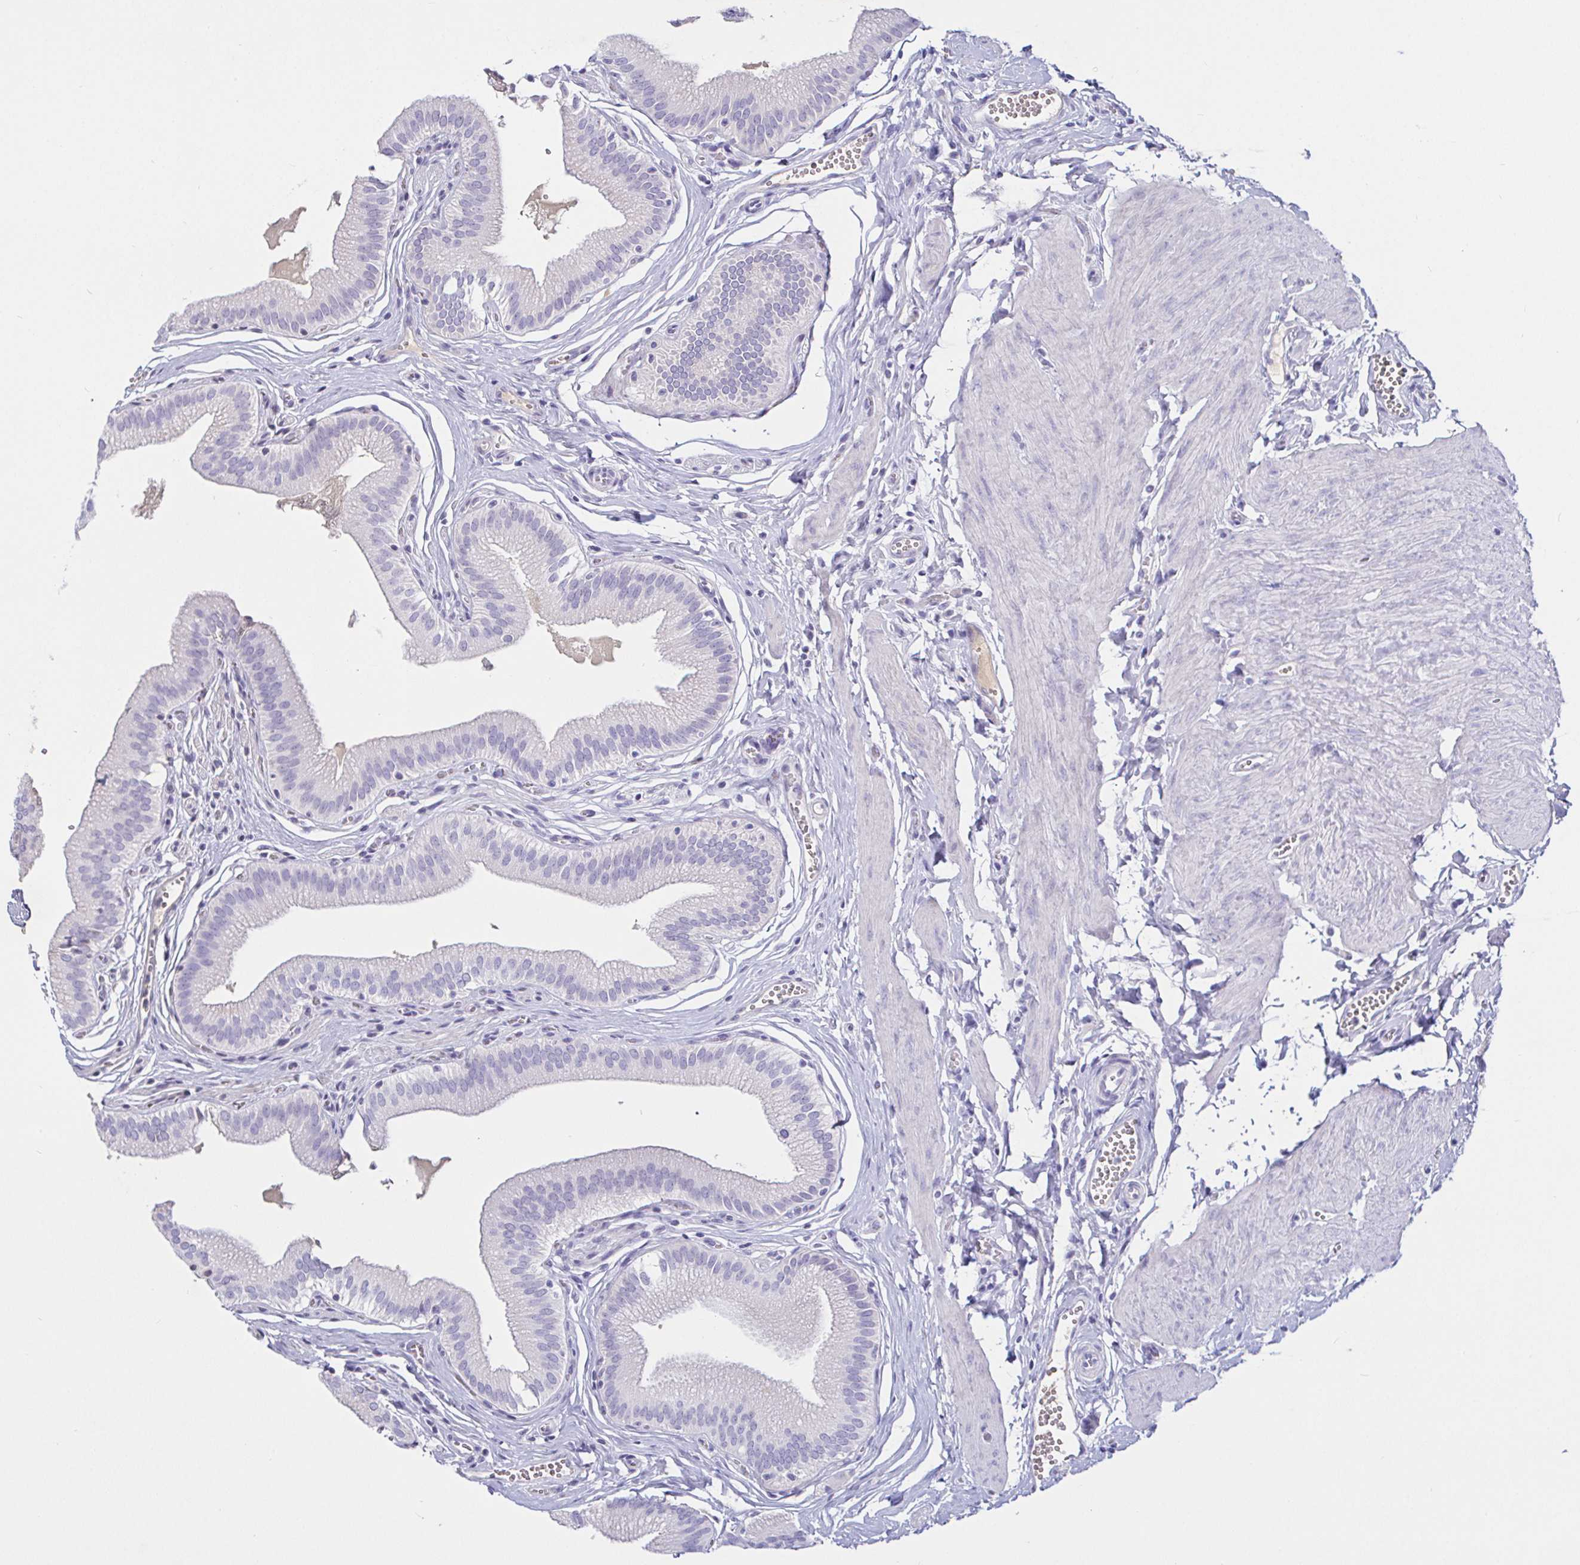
{"staining": {"intensity": "negative", "quantity": "none", "location": "none"}, "tissue": "gallbladder", "cell_type": "Glandular cells", "image_type": "normal", "snomed": [{"axis": "morphology", "description": "Normal tissue, NOS"}, {"axis": "topography", "description": "Gallbladder"}, {"axis": "topography", "description": "Peripheral nerve tissue"}], "caption": "Immunohistochemistry (IHC) micrograph of unremarkable gallbladder: gallbladder stained with DAB (3,3'-diaminobenzidine) displays no significant protein positivity in glandular cells. (DAB (3,3'-diaminobenzidine) immunohistochemistry (IHC), high magnification).", "gene": "SAA2", "patient": {"sex": "male", "age": 17}}